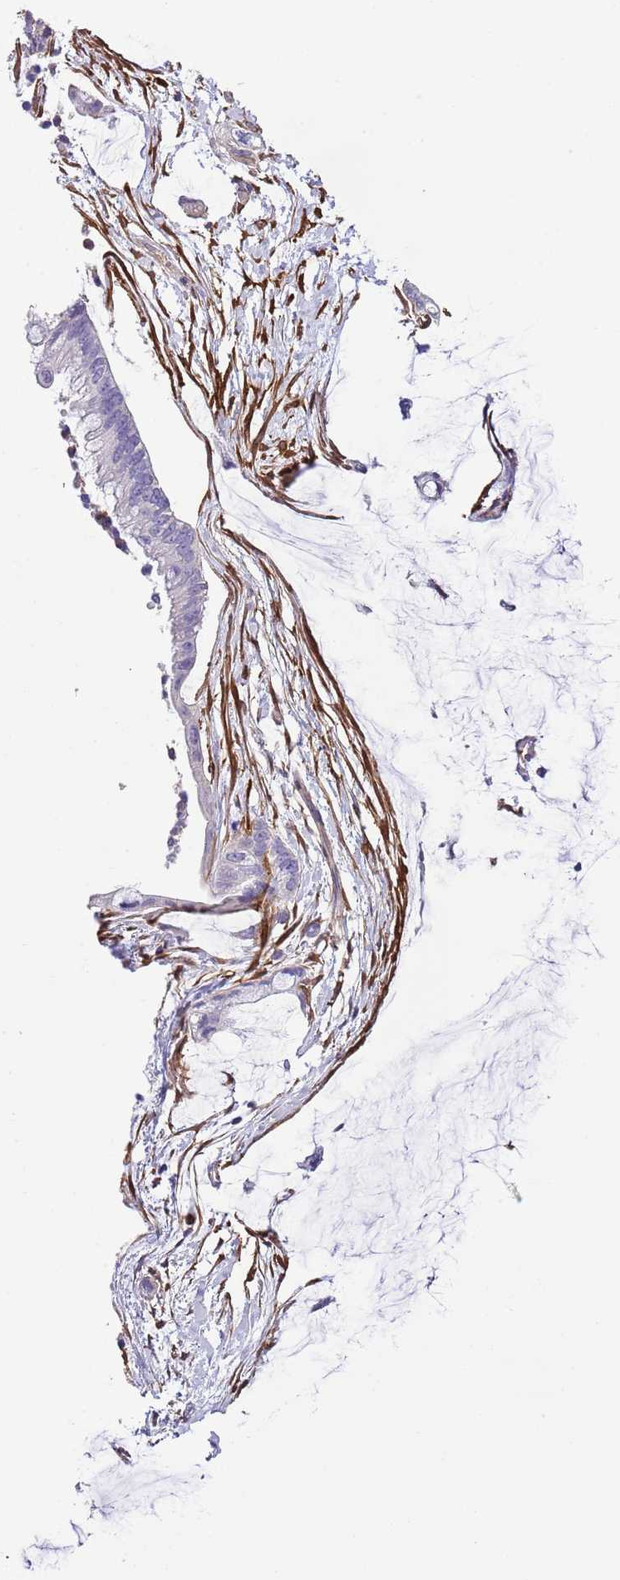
{"staining": {"intensity": "negative", "quantity": "none", "location": "none"}, "tissue": "ovarian cancer", "cell_type": "Tumor cells", "image_type": "cancer", "snomed": [{"axis": "morphology", "description": "Cystadenocarcinoma, mucinous, NOS"}, {"axis": "topography", "description": "Ovary"}], "caption": "High magnification brightfield microscopy of ovarian mucinous cystadenocarcinoma stained with DAB (3,3'-diaminobenzidine) (brown) and counterstained with hematoxylin (blue): tumor cells show no significant expression. The staining is performed using DAB brown chromogen with nuclei counter-stained in using hematoxylin.", "gene": "CNN2", "patient": {"sex": "female", "age": 39}}